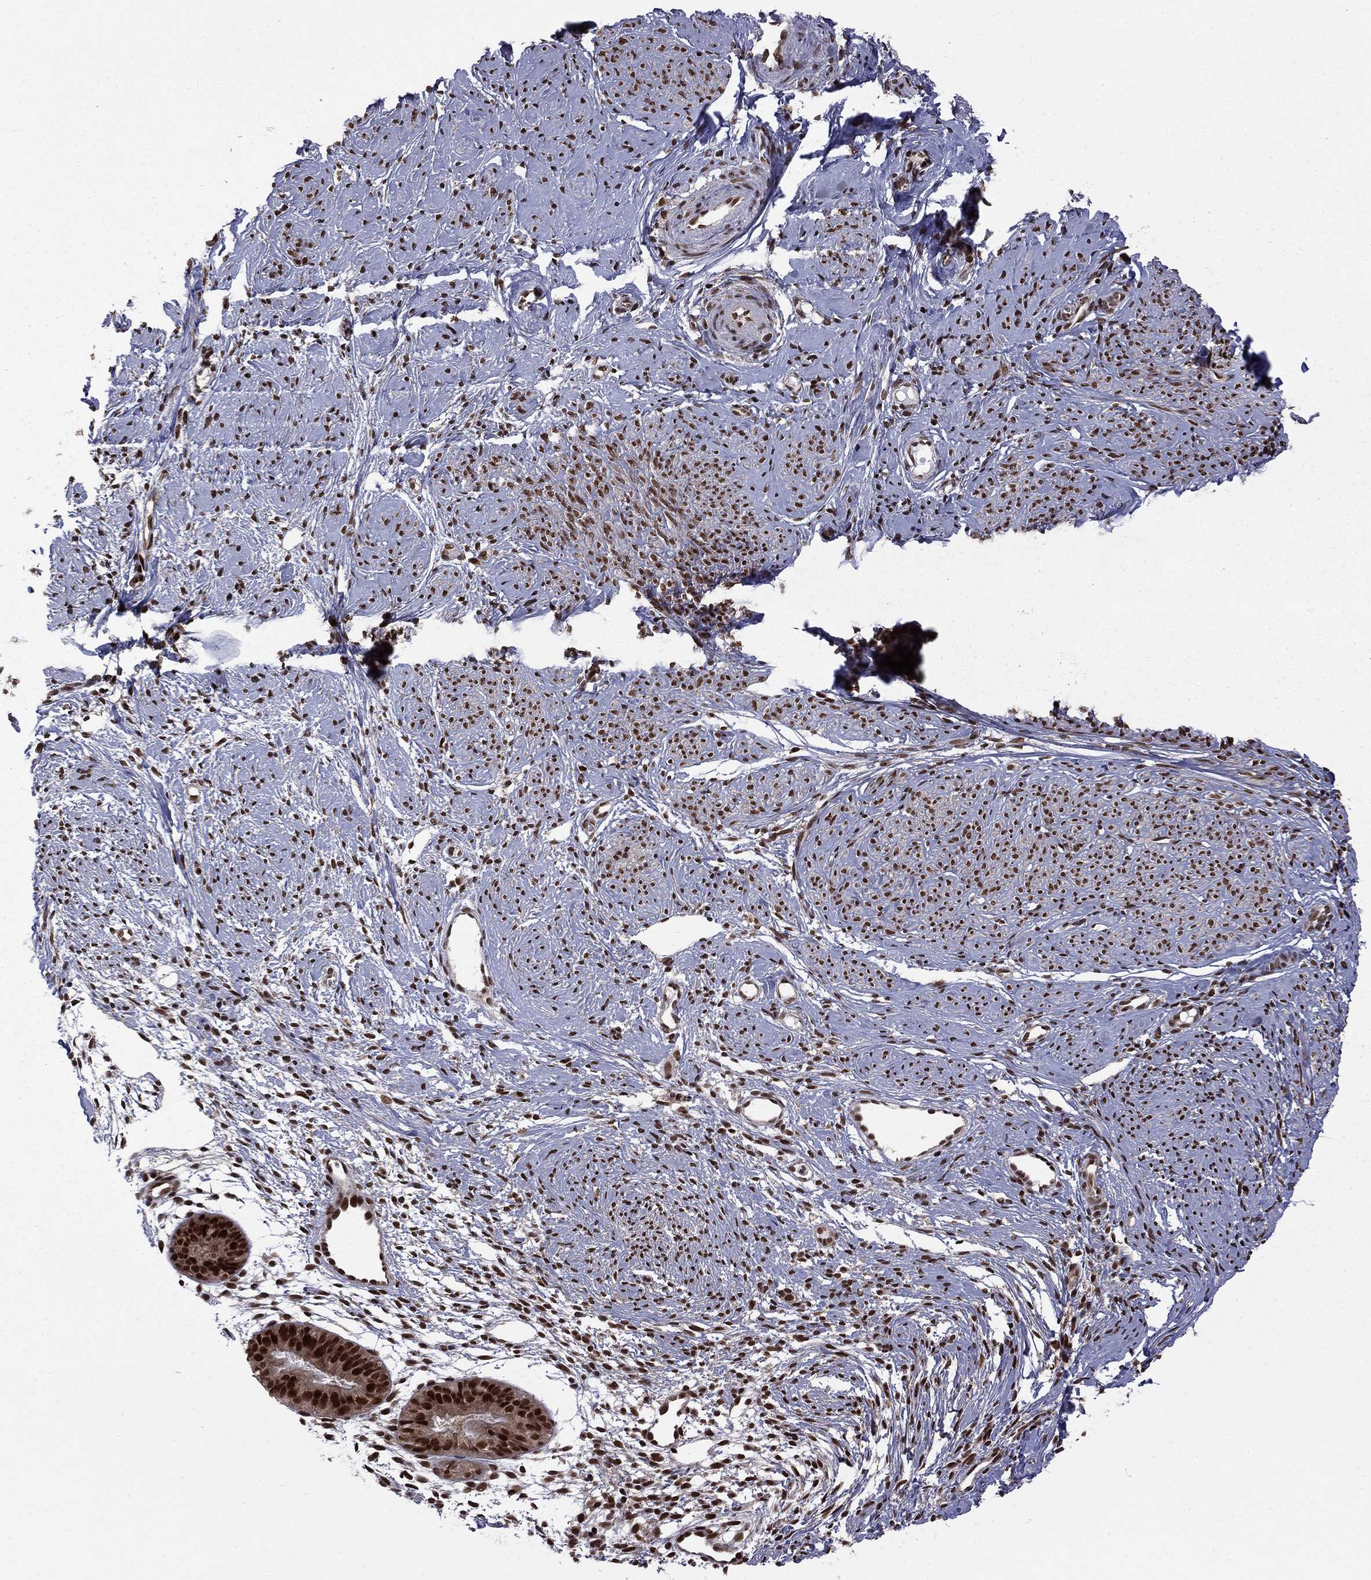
{"staining": {"intensity": "strong", "quantity": ">75%", "location": "nuclear"}, "tissue": "smooth muscle", "cell_type": "Smooth muscle cells", "image_type": "normal", "snomed": [{"axis": "morphology", "description": "Normal tissue, NOS"}, {"axis": "topography", "description": "Smooth muscle"}], "caption": "Smooth muscle stained with DAB immunohistochemistry reveals high levels of strong nuclear staining in approximately >75% of smooth muscle cells.", "gene": "MED25", "patient": {"sex": "female", "age": 48}}